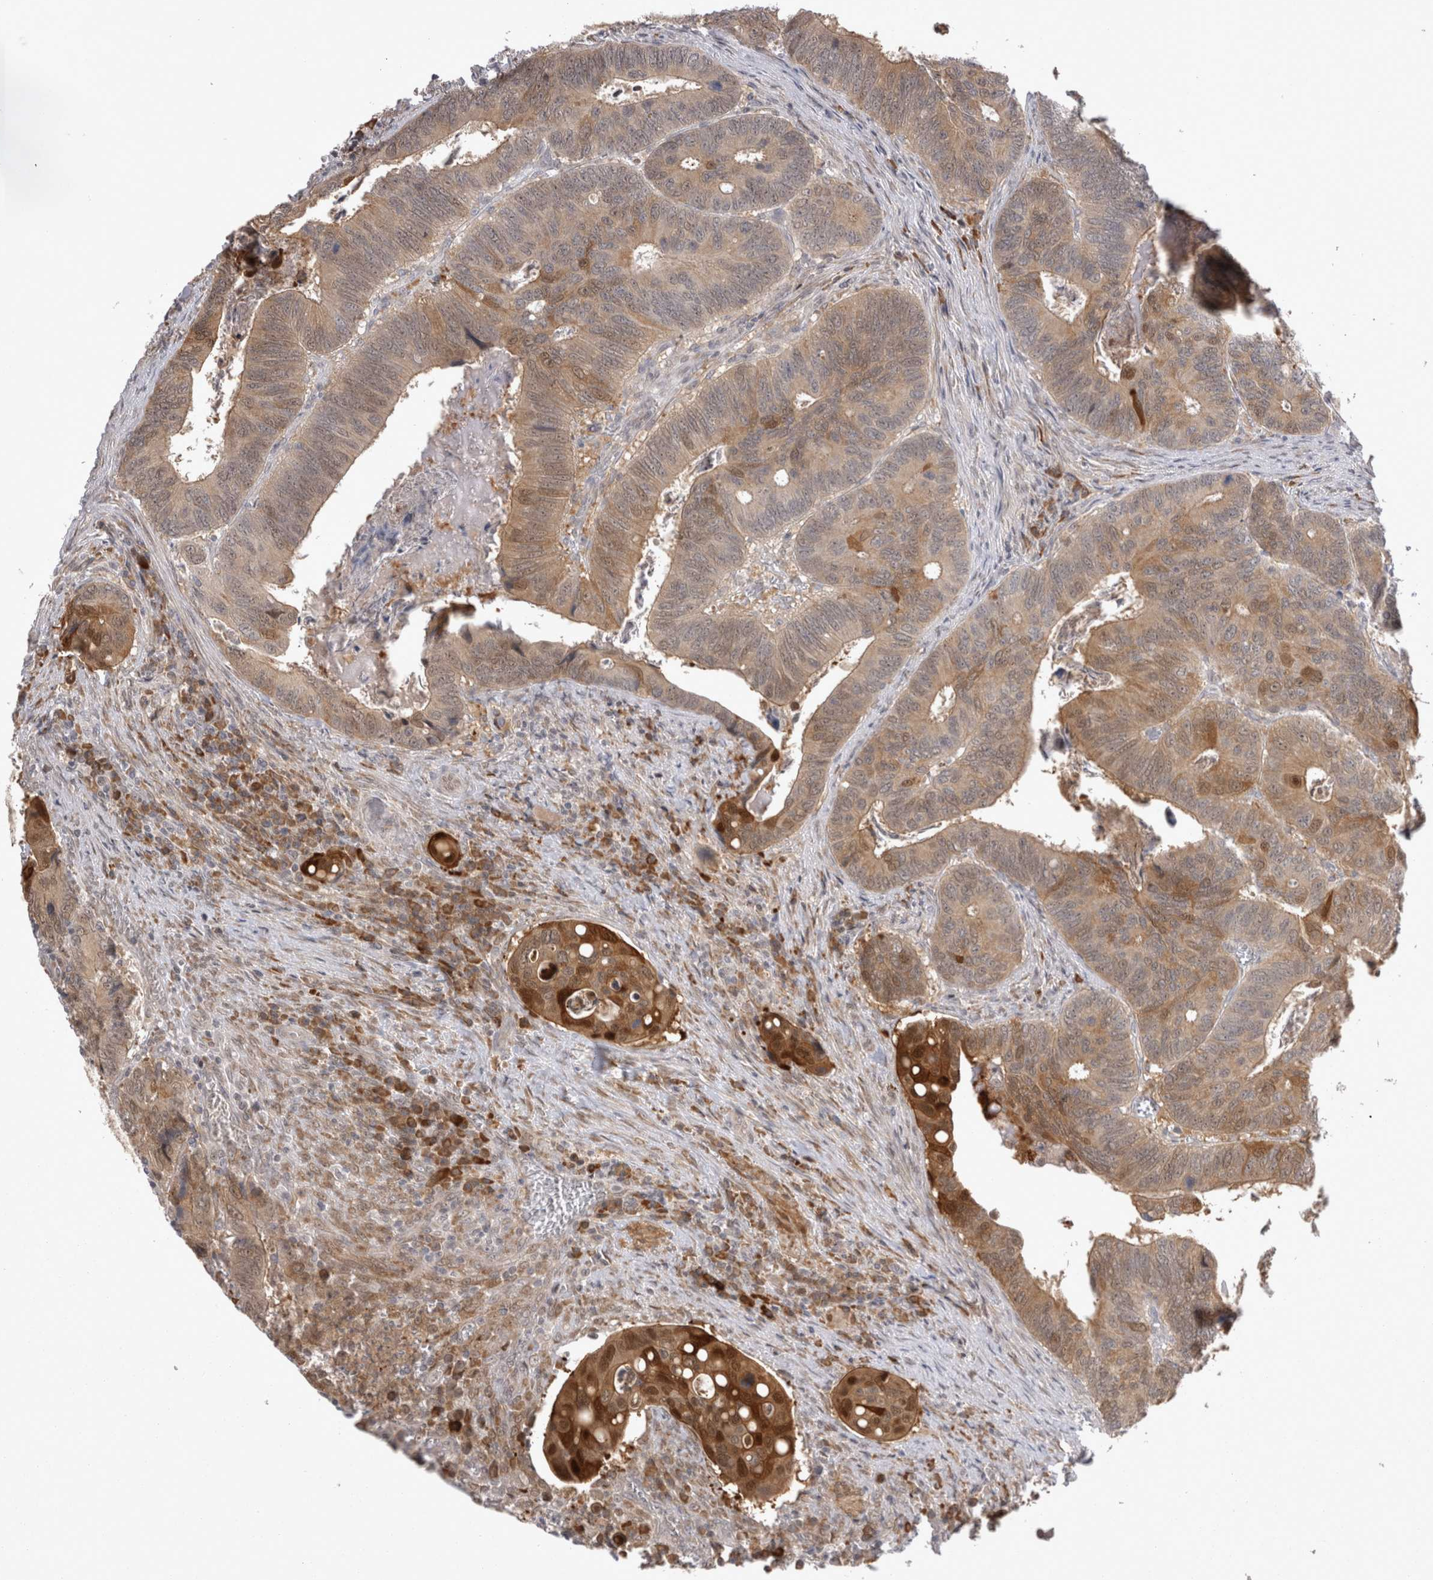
{"staining": {"intensity": "moderate", "quantity": ">75%", "location": "cytoplasmic/membranous,nuclear"}, "tissue": "colorectal cancer", "cell_type": "Tumor cells", "image_type": "cancer", "snomed": [{"axis": "morphology", "description": "Inflammation, NOS"}, {"axis": "morphology", "description": "Adenocarcinoma, NOS"}, {"axis": "topography", "description": "Colon"}], "caption": "The histopathology image displays immunohistochemical staining of colorectal adenocarcinoma. There is moderate cytoplasmic/membranous and nuclear staining is seen in about >75% of tumor cells.", "gene": "CHIC2", "patient": {"sex": "male", "age": 72}}